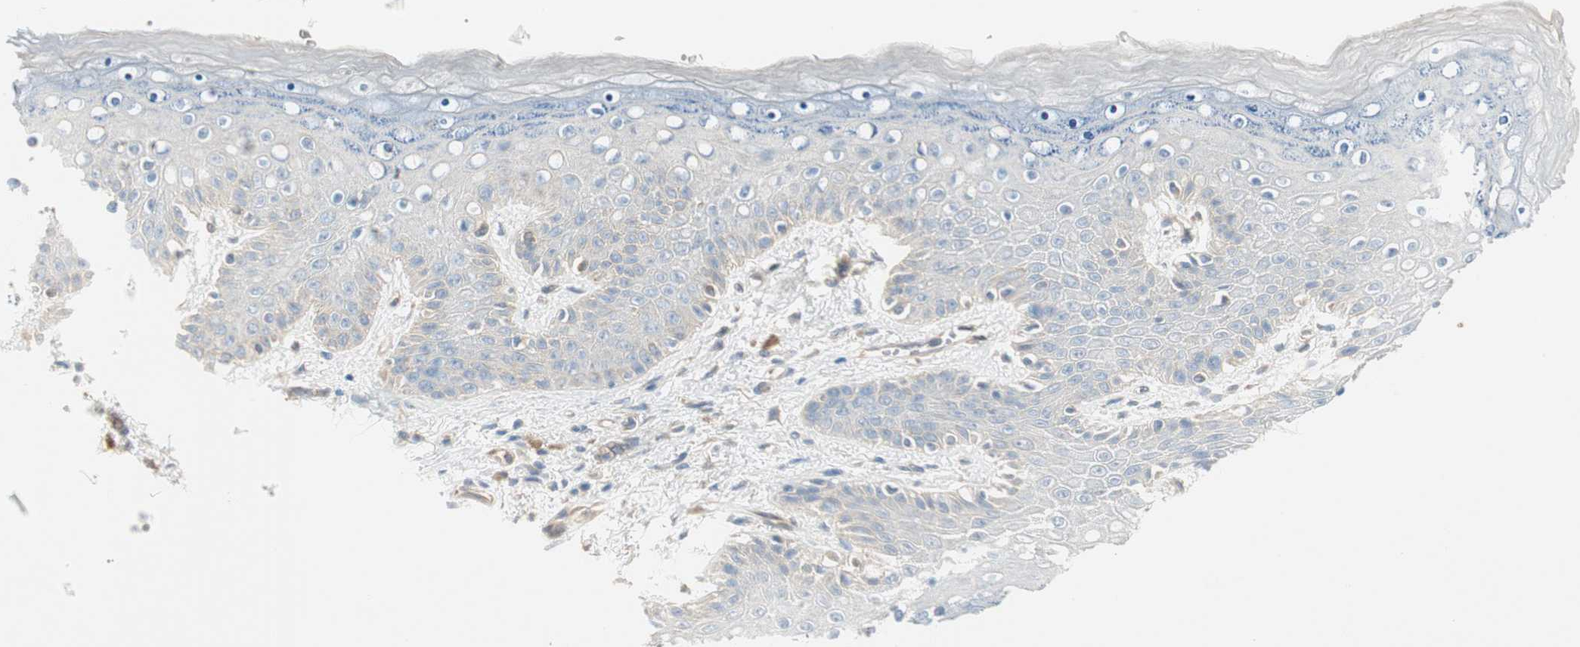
{"staining": {"intensity": "weak", "quantity": "25%-75%", "location": "cytoplasmic/membranous"}, "tissue": "skin", "cell_type": "Epidermal cells", "image_type": "normal", "snomed": [{"axis": "morphology", "description": "Normal tissue, NOS"}, {"axis": "topography", "description": "Anal"}], "caption": "IHC staining of benign skin, which displays low levels of weak cytoplasmic/membranous expression in approximately 25%-75% of epidermal cells indicating weak cytoplasmic/membranous protein positivity. The staining was performed using DAB (3,3'-diaminobenzidine) (brown) for protein detection and nuclei were counterstained in hematoxylin (blue).", "gene": "CDK3", "patient": {"sex": "female", "age": 46}}